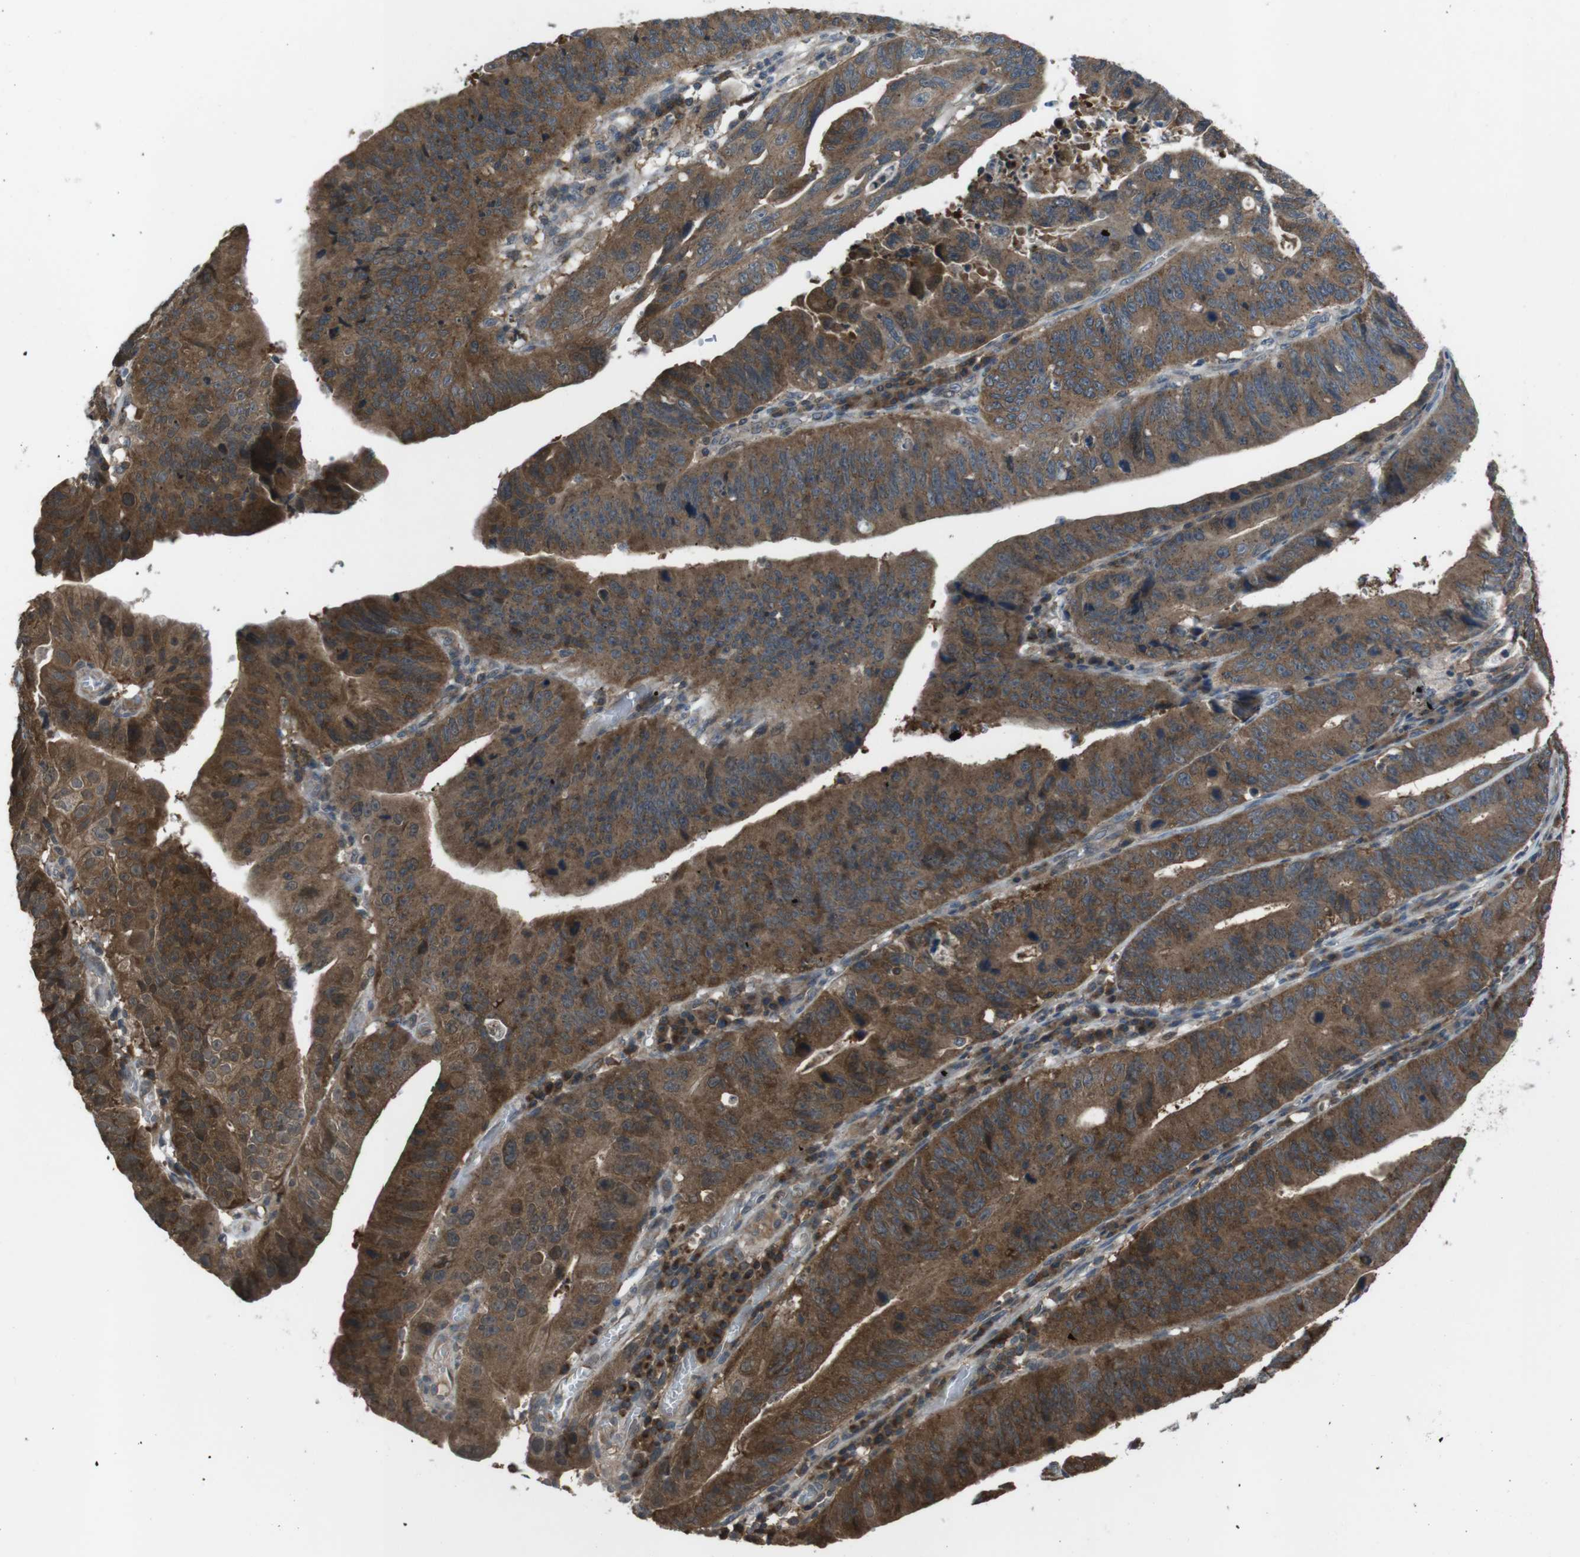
{"staining": {"intensity": "strong", "quantity": ">75%", "location": "cytoplasmic/membranous"}, "tissue": "stomach cancer", "cell_type": "Tumor cells", "image_type": "cancer", "snomed": [{"axis": "morphology", "description": "Adenocarcinoma, NOS"}, {"axis": "topography", "description": "Stomach"}], "caption": "Strong cytoplasmic/membranous positivity for a protein is seen in about >75% of tumor cells of adenocarcinoma (stomach) using immunohistochemistry (IHC).", "gene": "SLC22A23", "patient": {"sex": "male", "age": 59}}